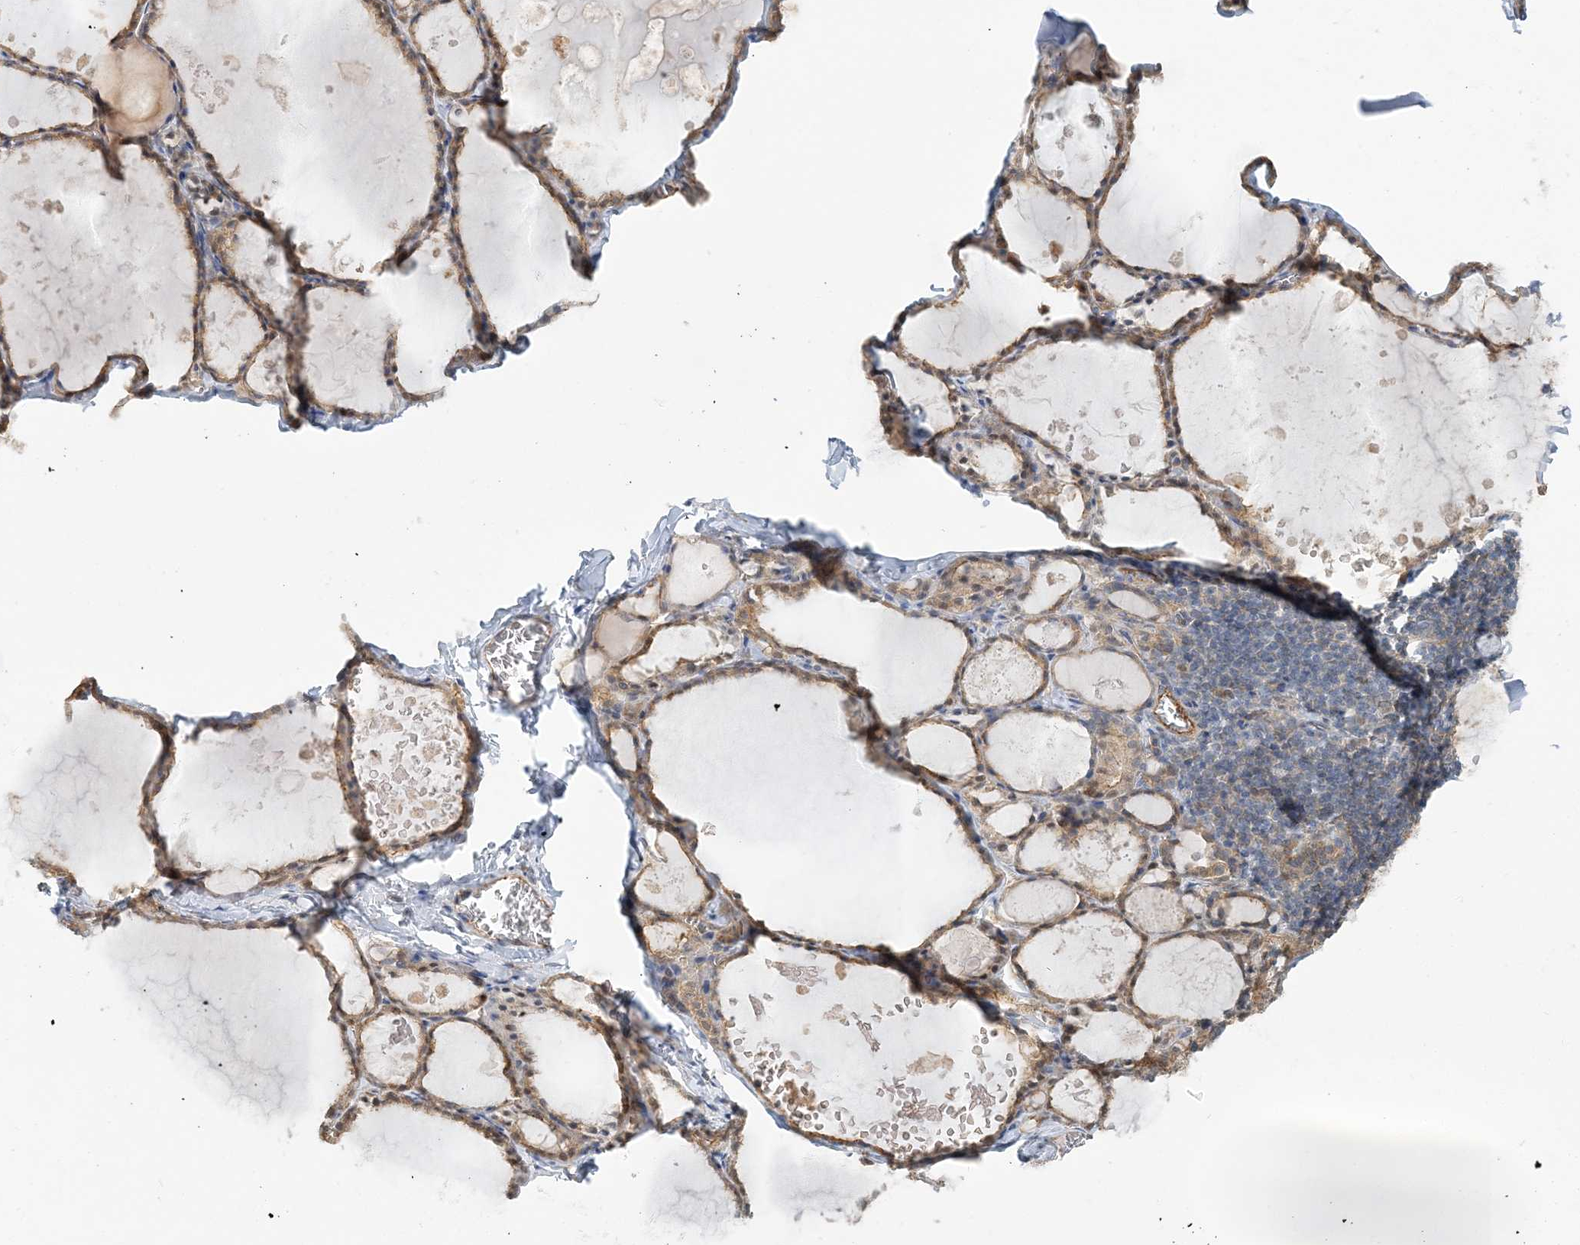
{"staining": {"intensity": "weak", "quantity": "25%-75%", "location": "cytoplasmic/membranous"}, "tissue": "thyroid gland", "cell_type": "Glandular cells", "image_type": "normal", "snomed": [{"axis": "morphology", "description": "Normal tissue, NOS"}, {"axis": "topography", "description": "Thyroid gland"}], "caption": "Immunohistochemical staining of normal thyroid gland shows low levels of weak cytoplasmic/membranous staining in approximately 25%-75% of glandular cells. The protein of interest is stained brown, and the nuclei are stained in blue (DAB (3,3'-diaminobenzidine) IHC with brightfield microscopy, high magnification).", "gene": "MAT2B", "patient": {"sex": "male", "age": 56}}